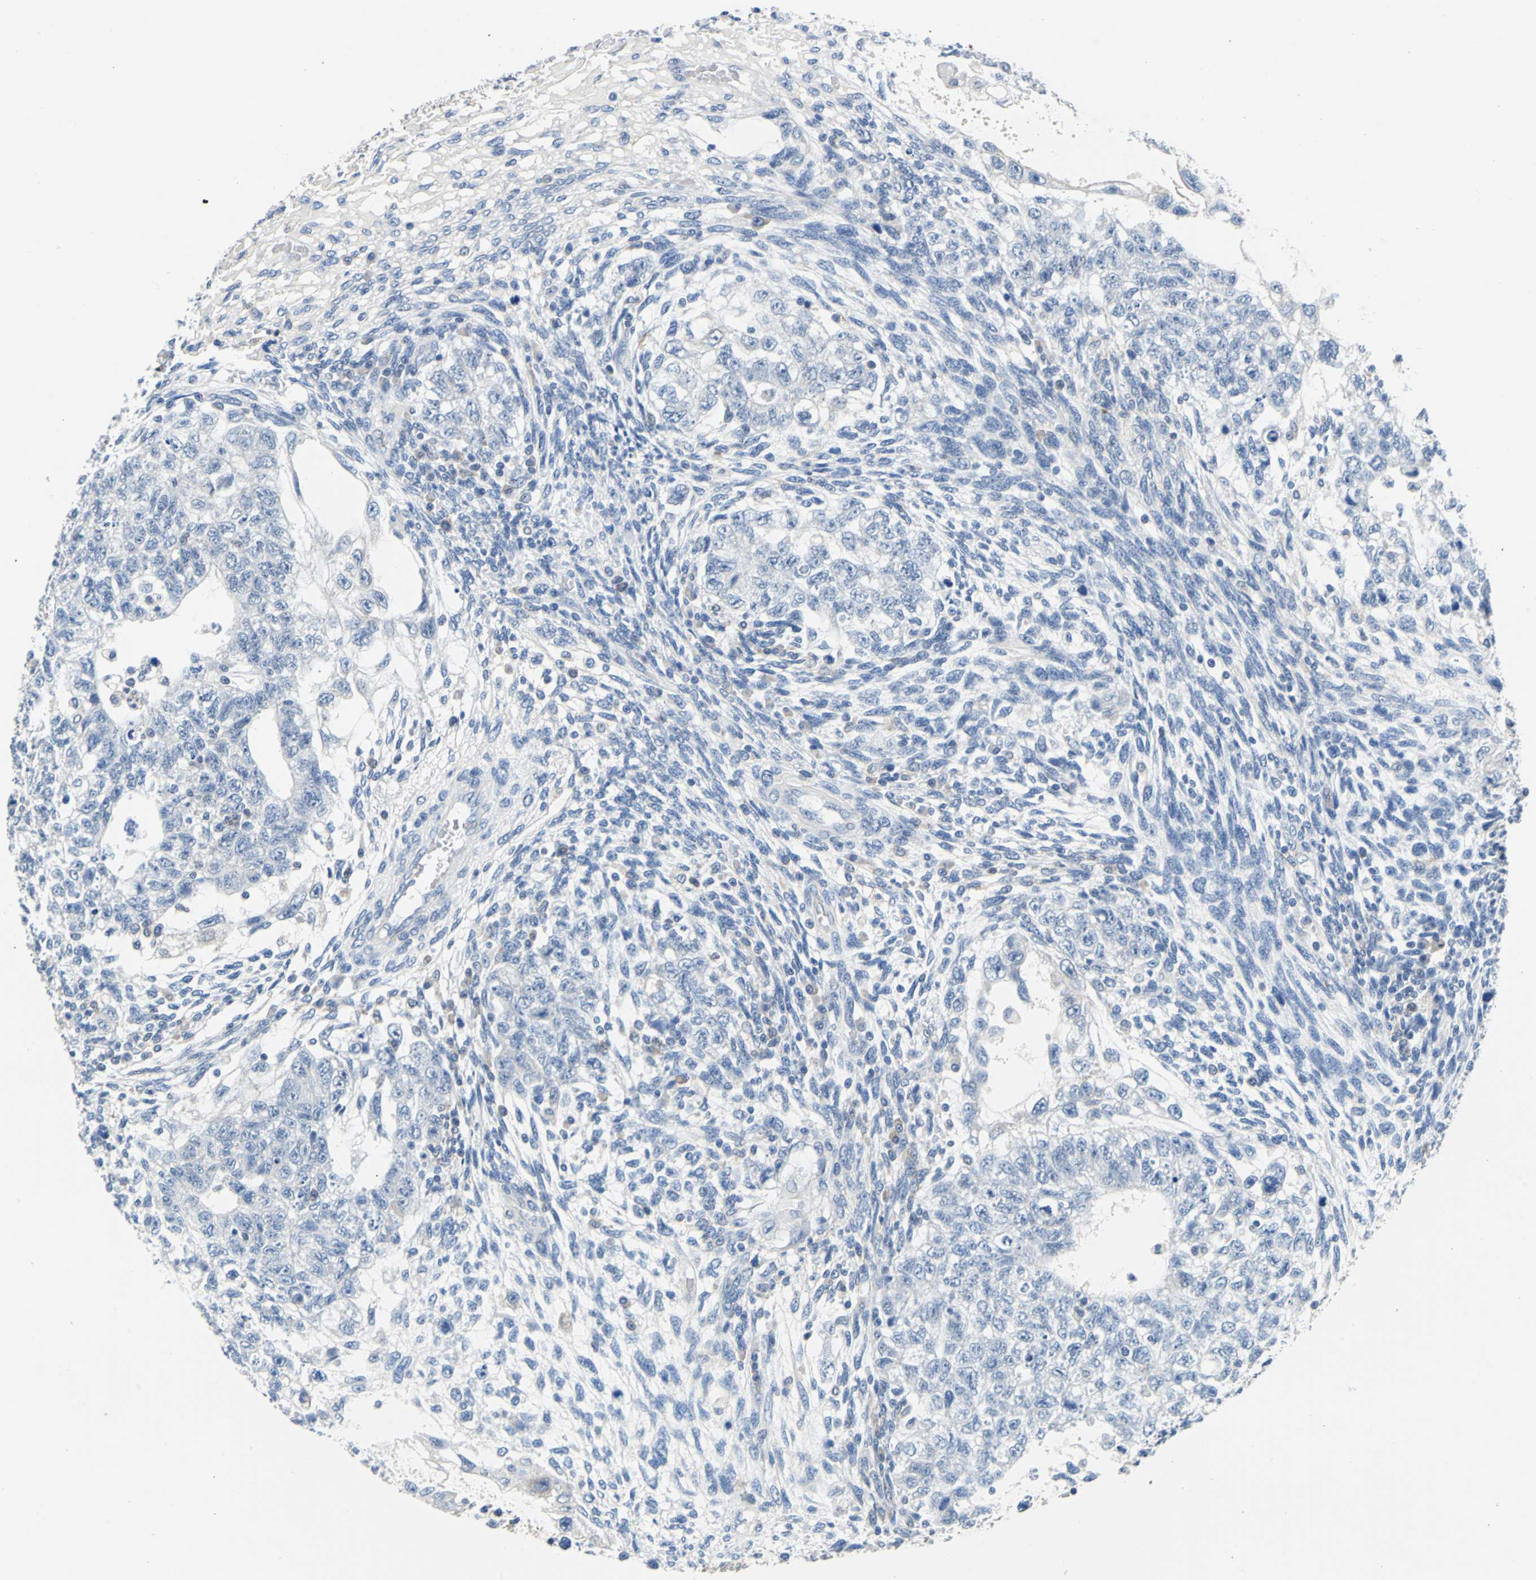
{"staining": {"intensity": "negative", "quantity": "none", "location": "none"}, "tissue": "testis cancer", "cell_type": "Tumor cells", "image_type": "cancer", "snomed": [{"axis": "morphology", "description": "Normal tissue, NOS"}, {"axis": "morphology", "description": "Carcinoma, Embryonal, NOS"}, {"axis": "topography", "description": "Testis"}], "caption": "DAB (3,3'-diaminobenzidine) immunohistochemical staining of human testis cancer exhibits no significant positivity in tumor cells.", "gene": "TEX264", "patient": {"sex": "male", "age": 36}}